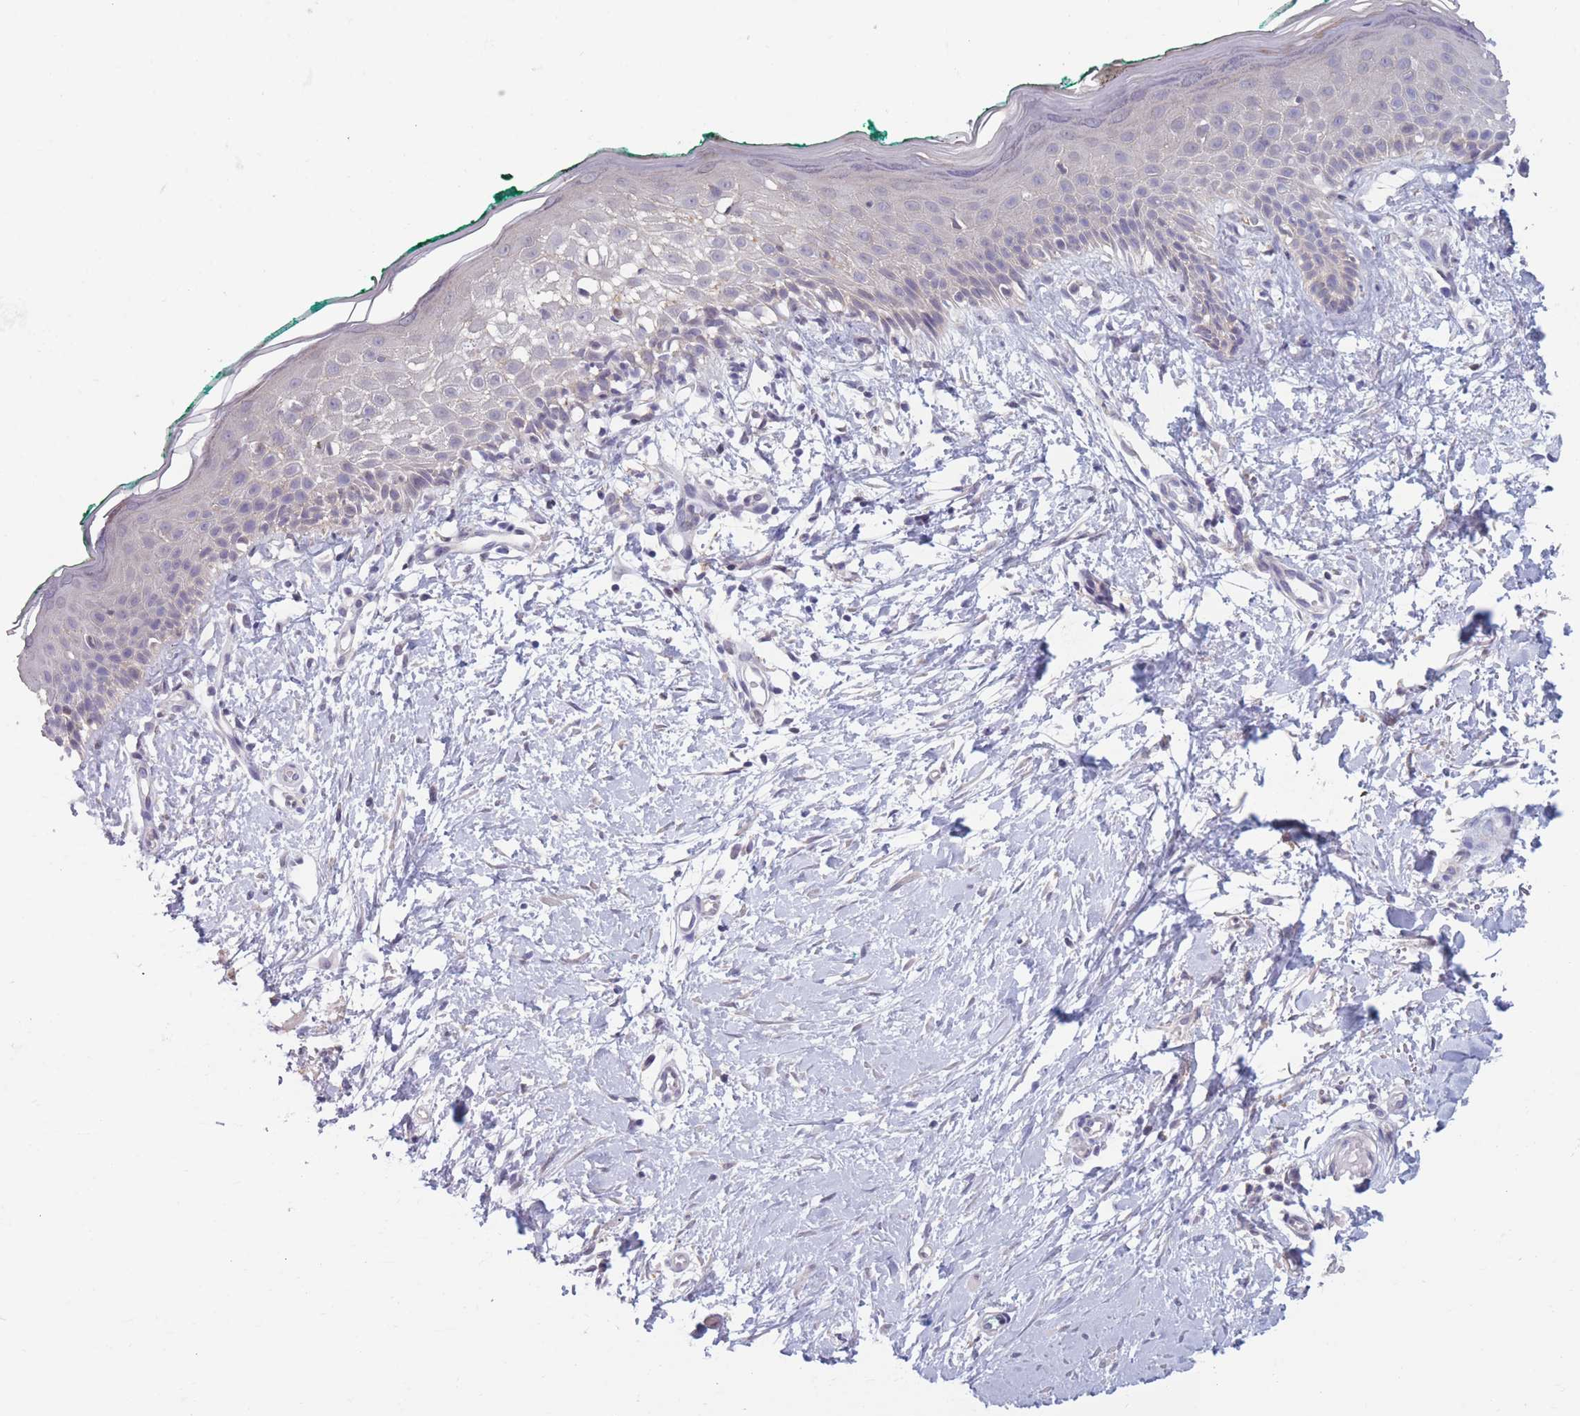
{"staining": {"intensity": "negative", "quantity": "none", "location": "none"}, "tissue": "skin", "cell_type": "Fibroblasts", "image_type": "normal", "snomed": [{"axis": "morphology", "description": "Normal tissue, NOS"}, {"axis": "morphology", "description": "Malignant melanoma, NOS"}, {"axis": "topography", "description": "Skin"}], "caption": "This is an immunohistochemistry image of benign human skin. There is no staining in fibroblasts.", "gene": "PODXL", "patient": {"sex": "male", "age": 62}}